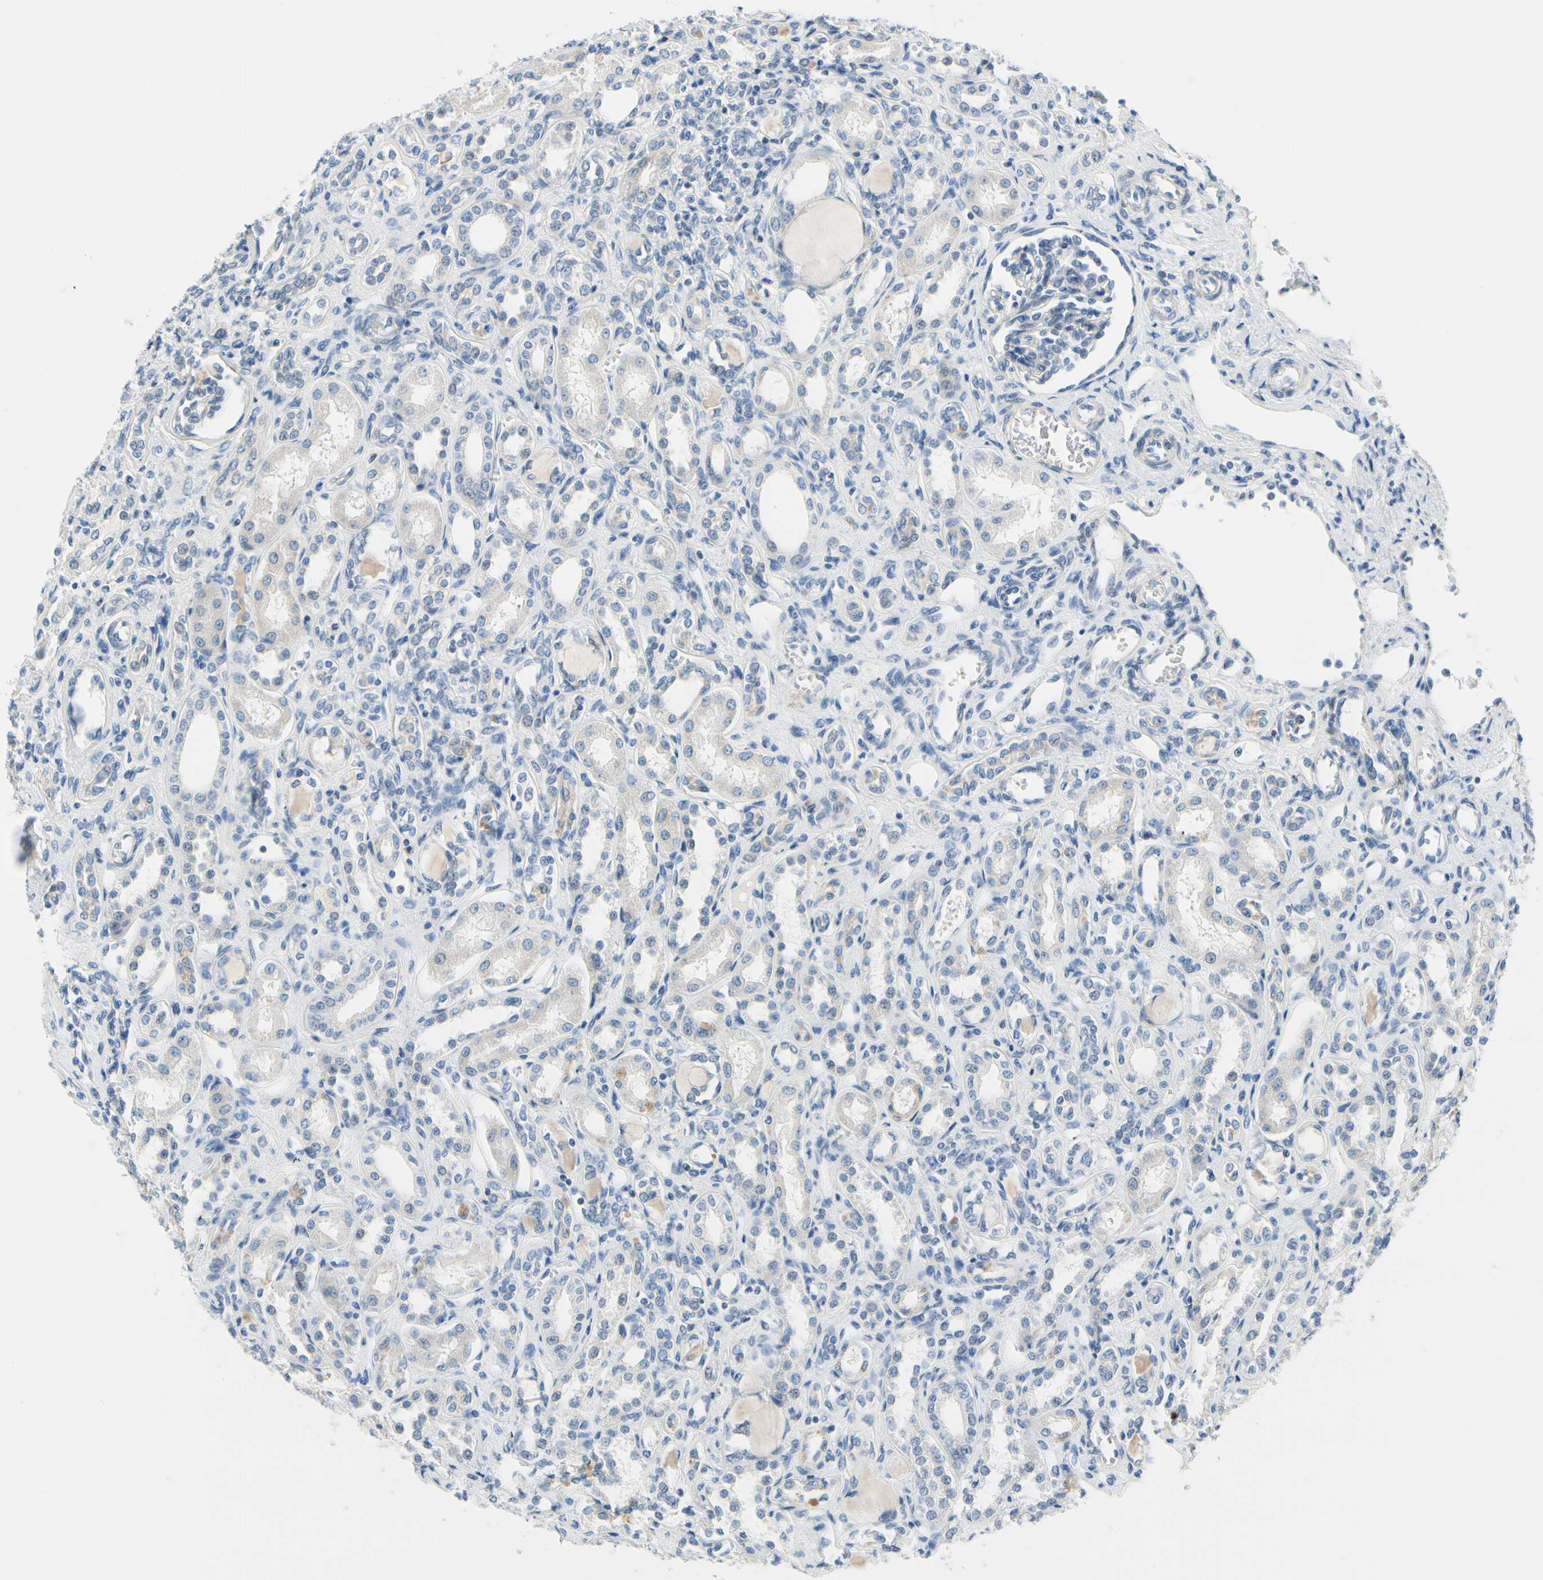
{"staining": {"intensity": "weak", "quantity": "25%-75%", "location": "cytoplasmic/membranous"}, "tissue": "kidney", "cell_type": "Cells in glomeruli", "image_type": "normal", "snomed": [{"axis": "morphology", "description": "Normal tissue, NOS"}, {"axis": "topography", "description": "Kidney"}], "caption": "The immunohistochemical stain shows weak cytoplasmic/membranous staining in cells in glomeruli of normal kidney. The protein of interest is stained brown, and the nuclei are stained in blue (DAB (3,3'-diaminobenzidine) IHC with brightfield microscopy, high magnification).", "gene": "FCER2", "patient": {"sex": "male", "age": 7}}